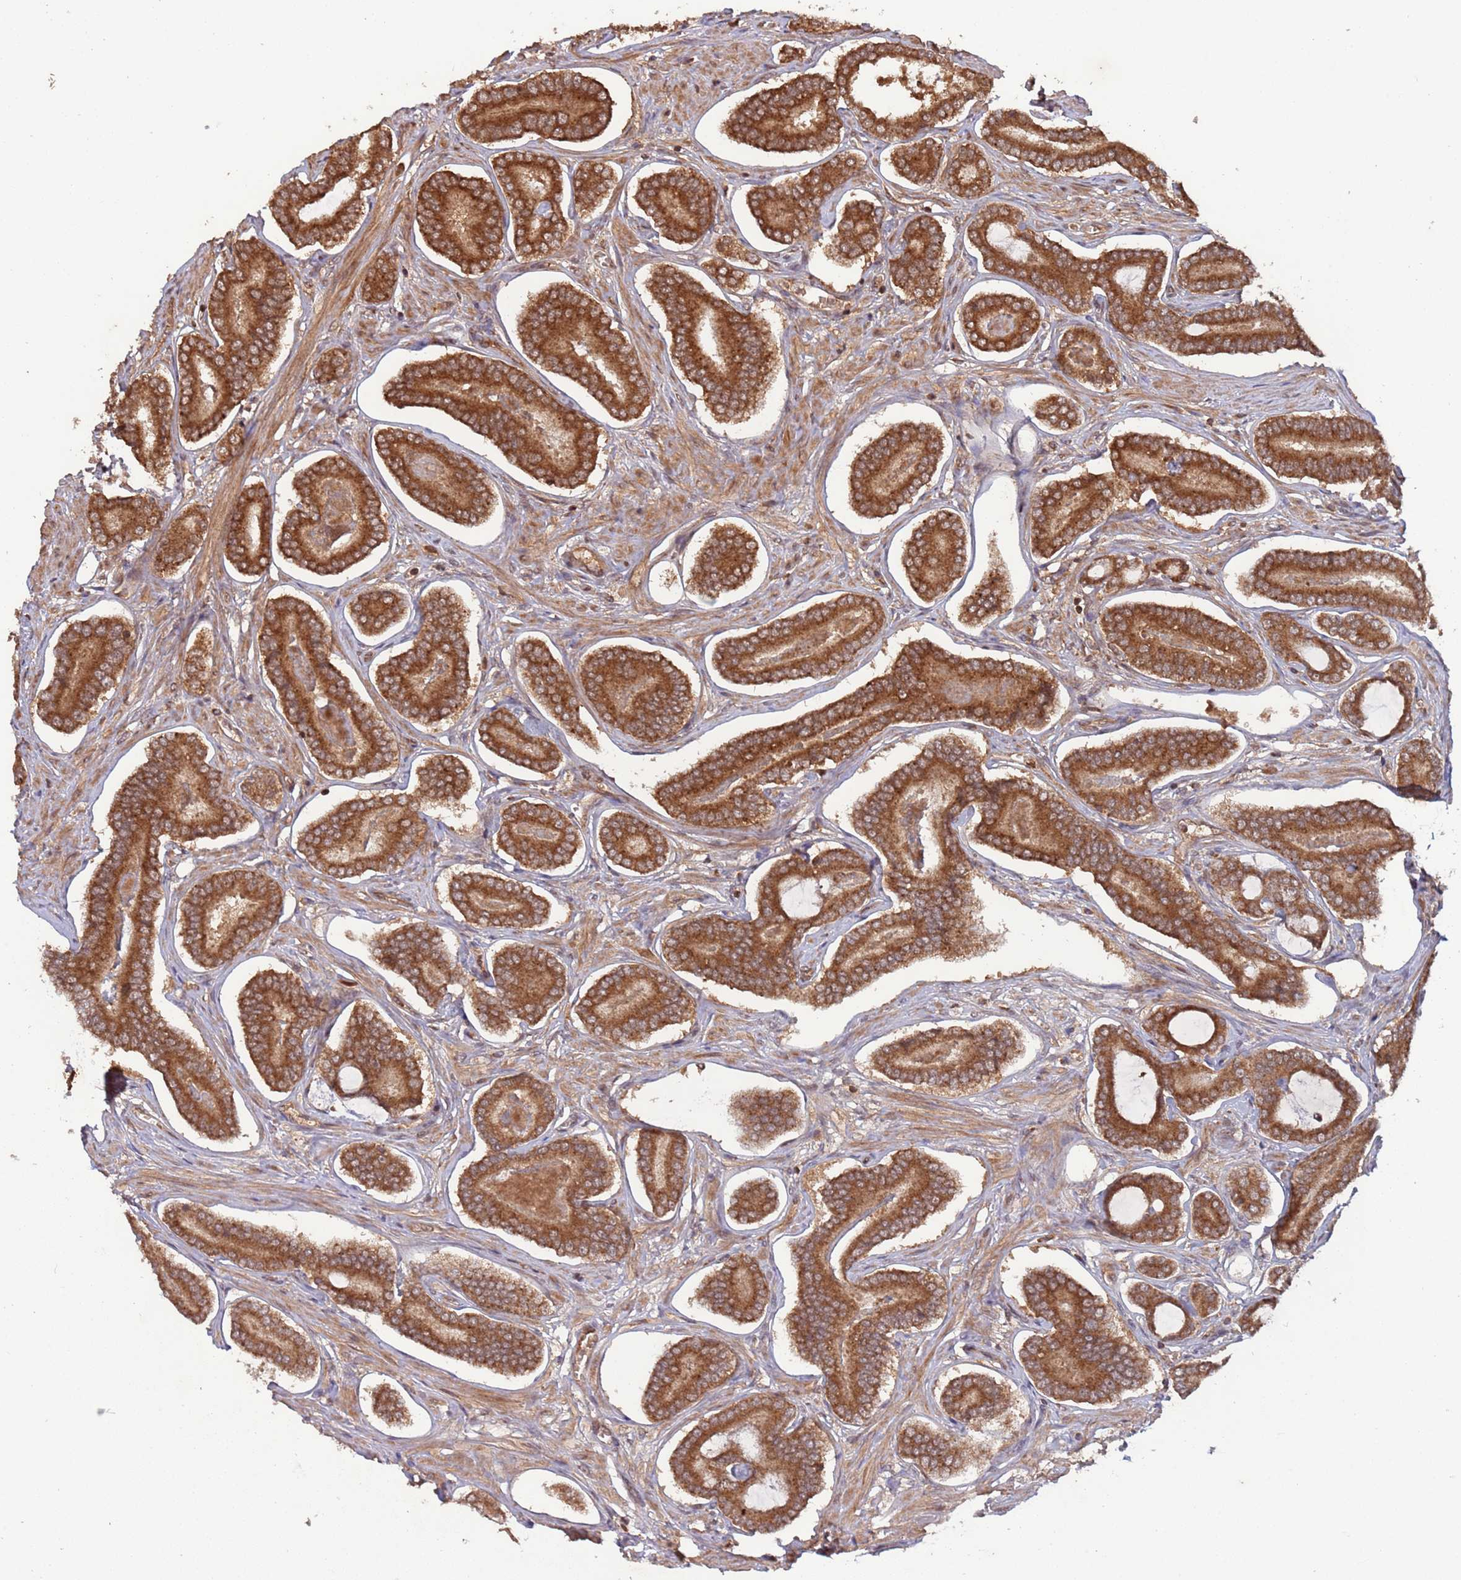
{"staining": {"intensity": "strong", "quantity": ">75%", "location": "cytoplasmic/membranous"}, "tissue": "prostate cancer", "cell_type": "Tumor cells", "image_type": "cancer", "snomed": [{"axis": "morphology", "description": "Adenocarcinoma, NOS"}, {"axis": "topography", "description": "Prostate and seminal vesicle, NOS"}], "caption": "The immunohistochemical stain highlights strong cytoplasmic/membranous expression in tumor cells of prostate cancer tissue.", "gene": "ERI1", "patient": {"sex": "male", "age": 76}}